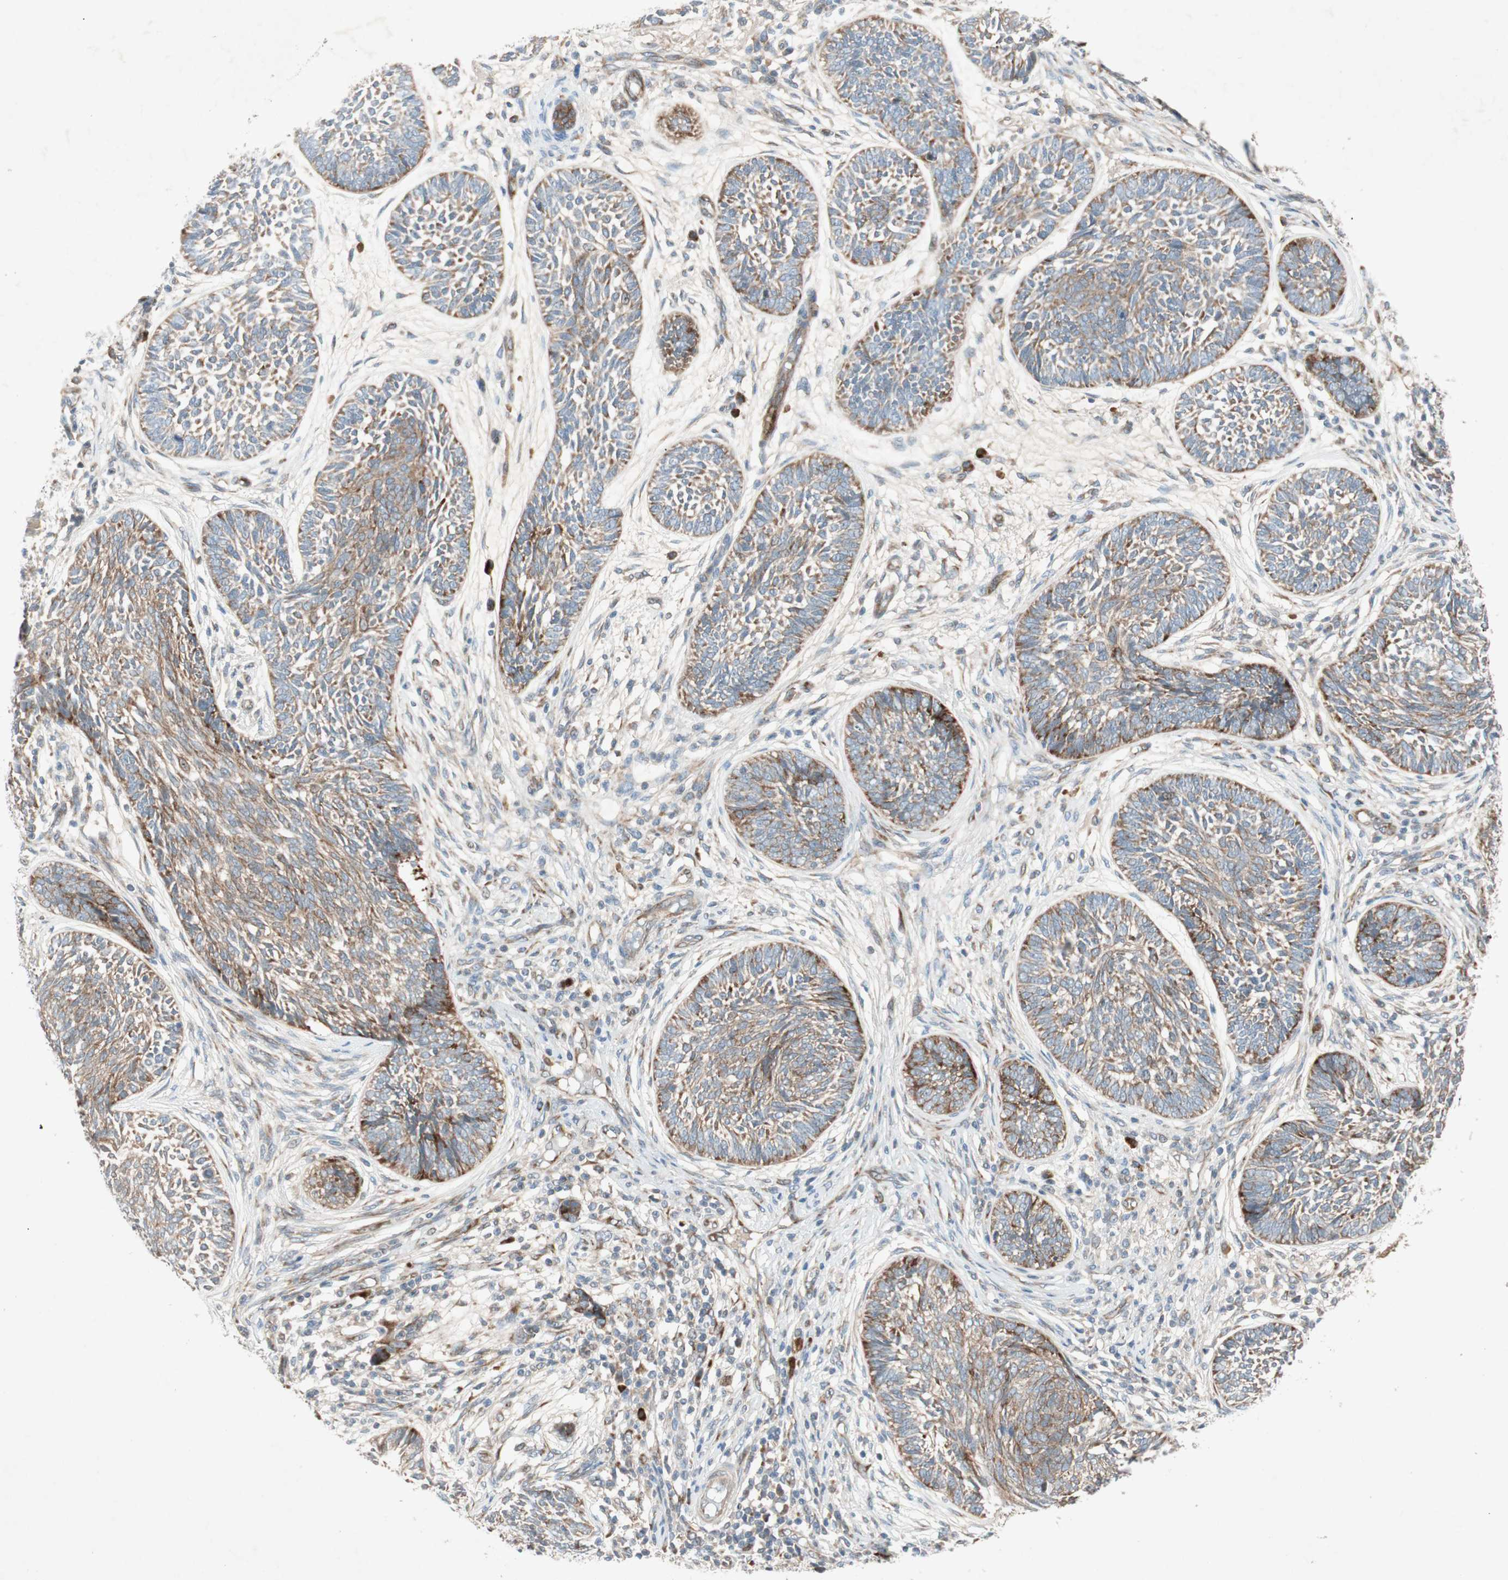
{"staining": {"intensity": "strong", "quantity": ">75%", "location": "cytoplasmic/membranous"}, "tissue": "skin cancer", "cell_type": "Tumor cells", "image_type": "cancer", "snomed": [{"axis": "morphology", "description": "Papilloma, NOS"}, {"axis": "morphology", "description": "Basal cell carcinoma"}, {"axis": "topography", "description": "Skin"}], "caption": "A high amount of strong cytoplasmic/membranous staining is seen in approximately >75% of tumor cells in papilloma (skin) tissue.", "gene": "APOO", "patient": {"sex": "male", "age": 87}}